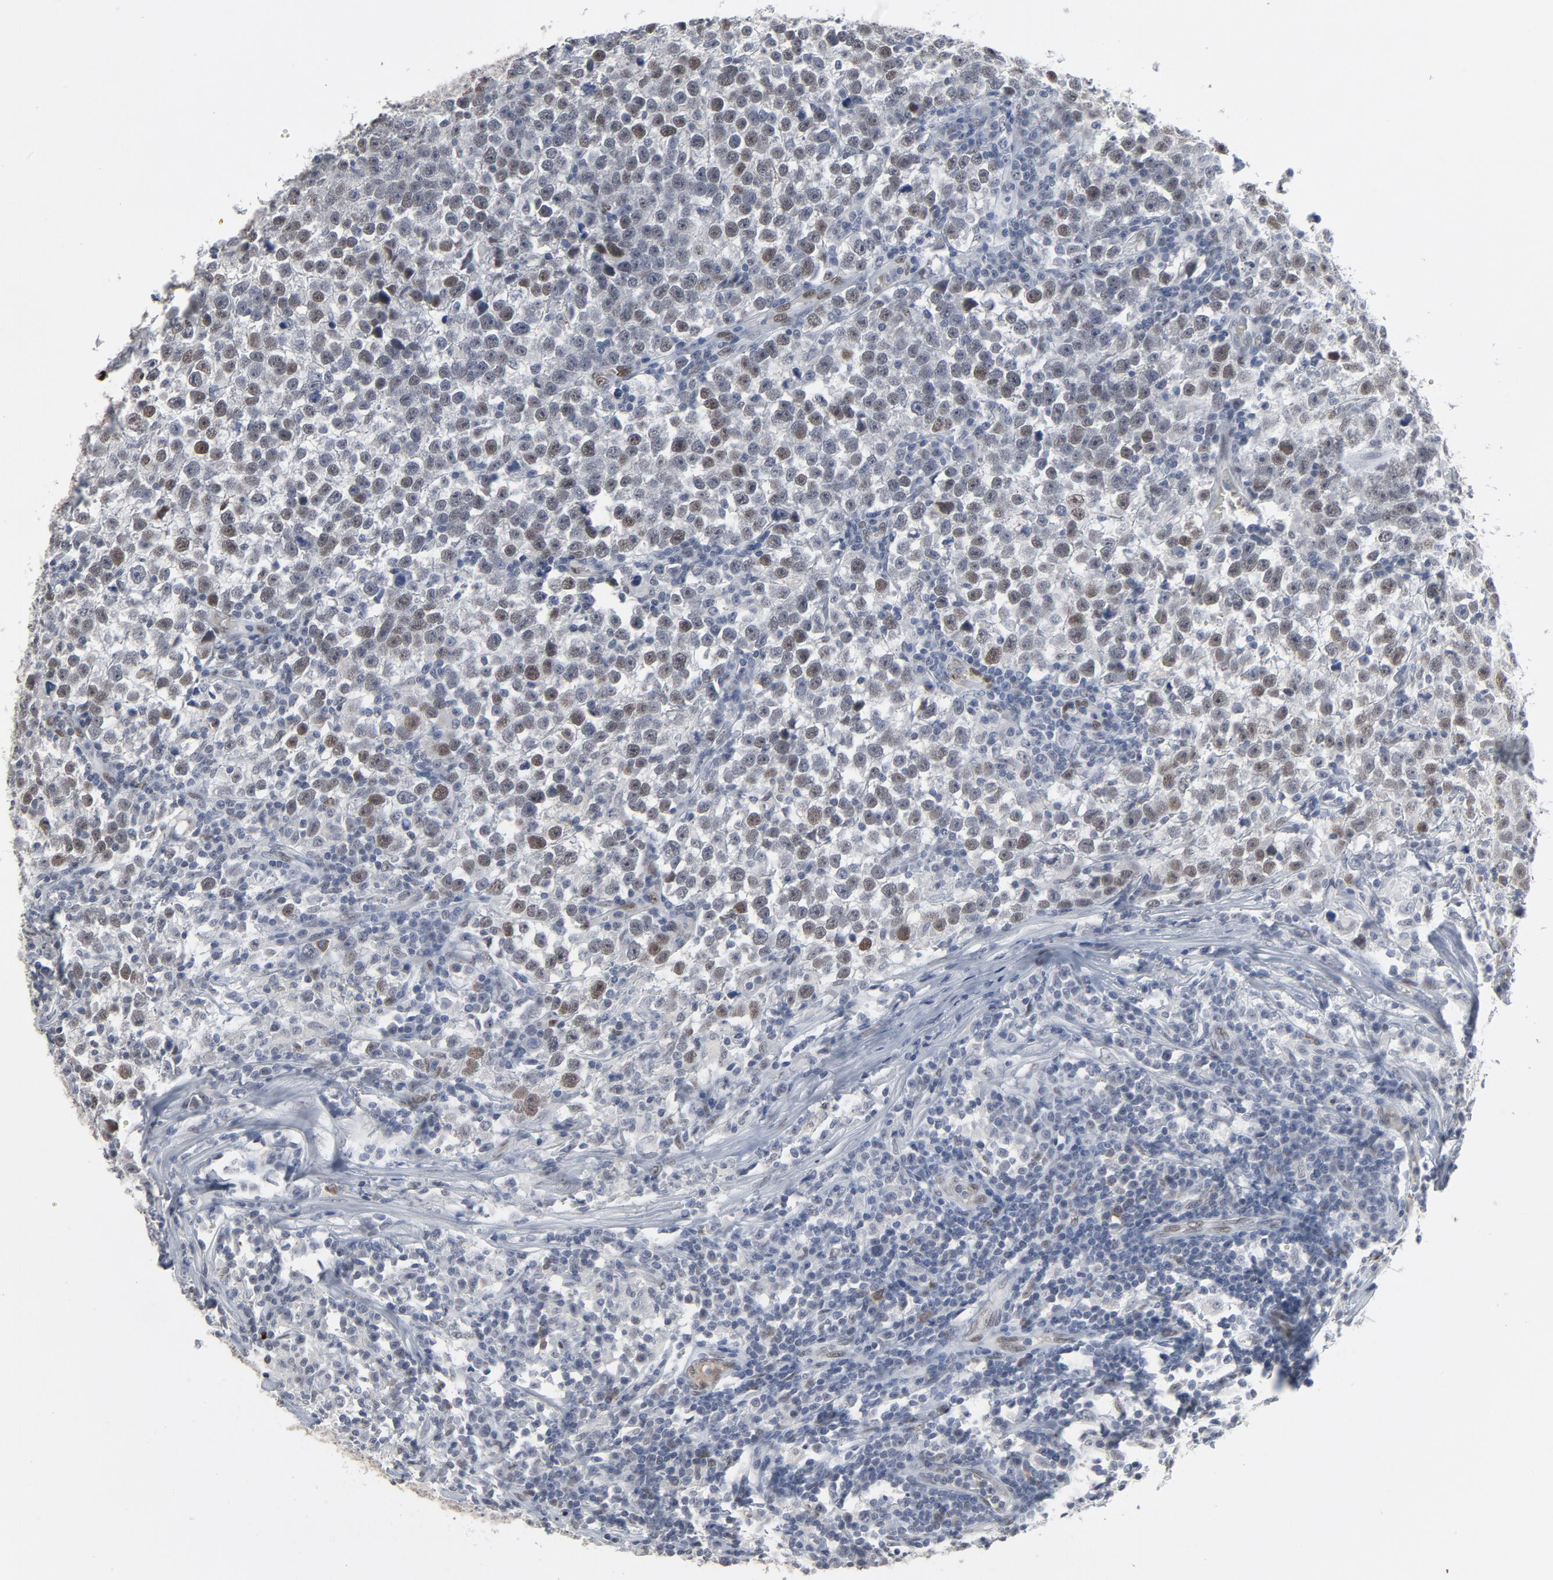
{"staining": {"intensity": "weak", "quantity": "<25%", "location": "nuclear"}, "tissue": "testis cancer", "cell_type": "Tumor cells", "image_type": "cancer", "snomed": [{"axis": "morphology", "description": "Seminoma, NOS"}, {"axis": "topography", "description": "Testis"}], "caption": "IHC histopathology image of neoplastic tissue: human seminoma (testis) stained with DAB demonstrates no significant protein staining in tumor cells.", "gene": "ATF7", "patient": {"sex": "male", "age": 43}}